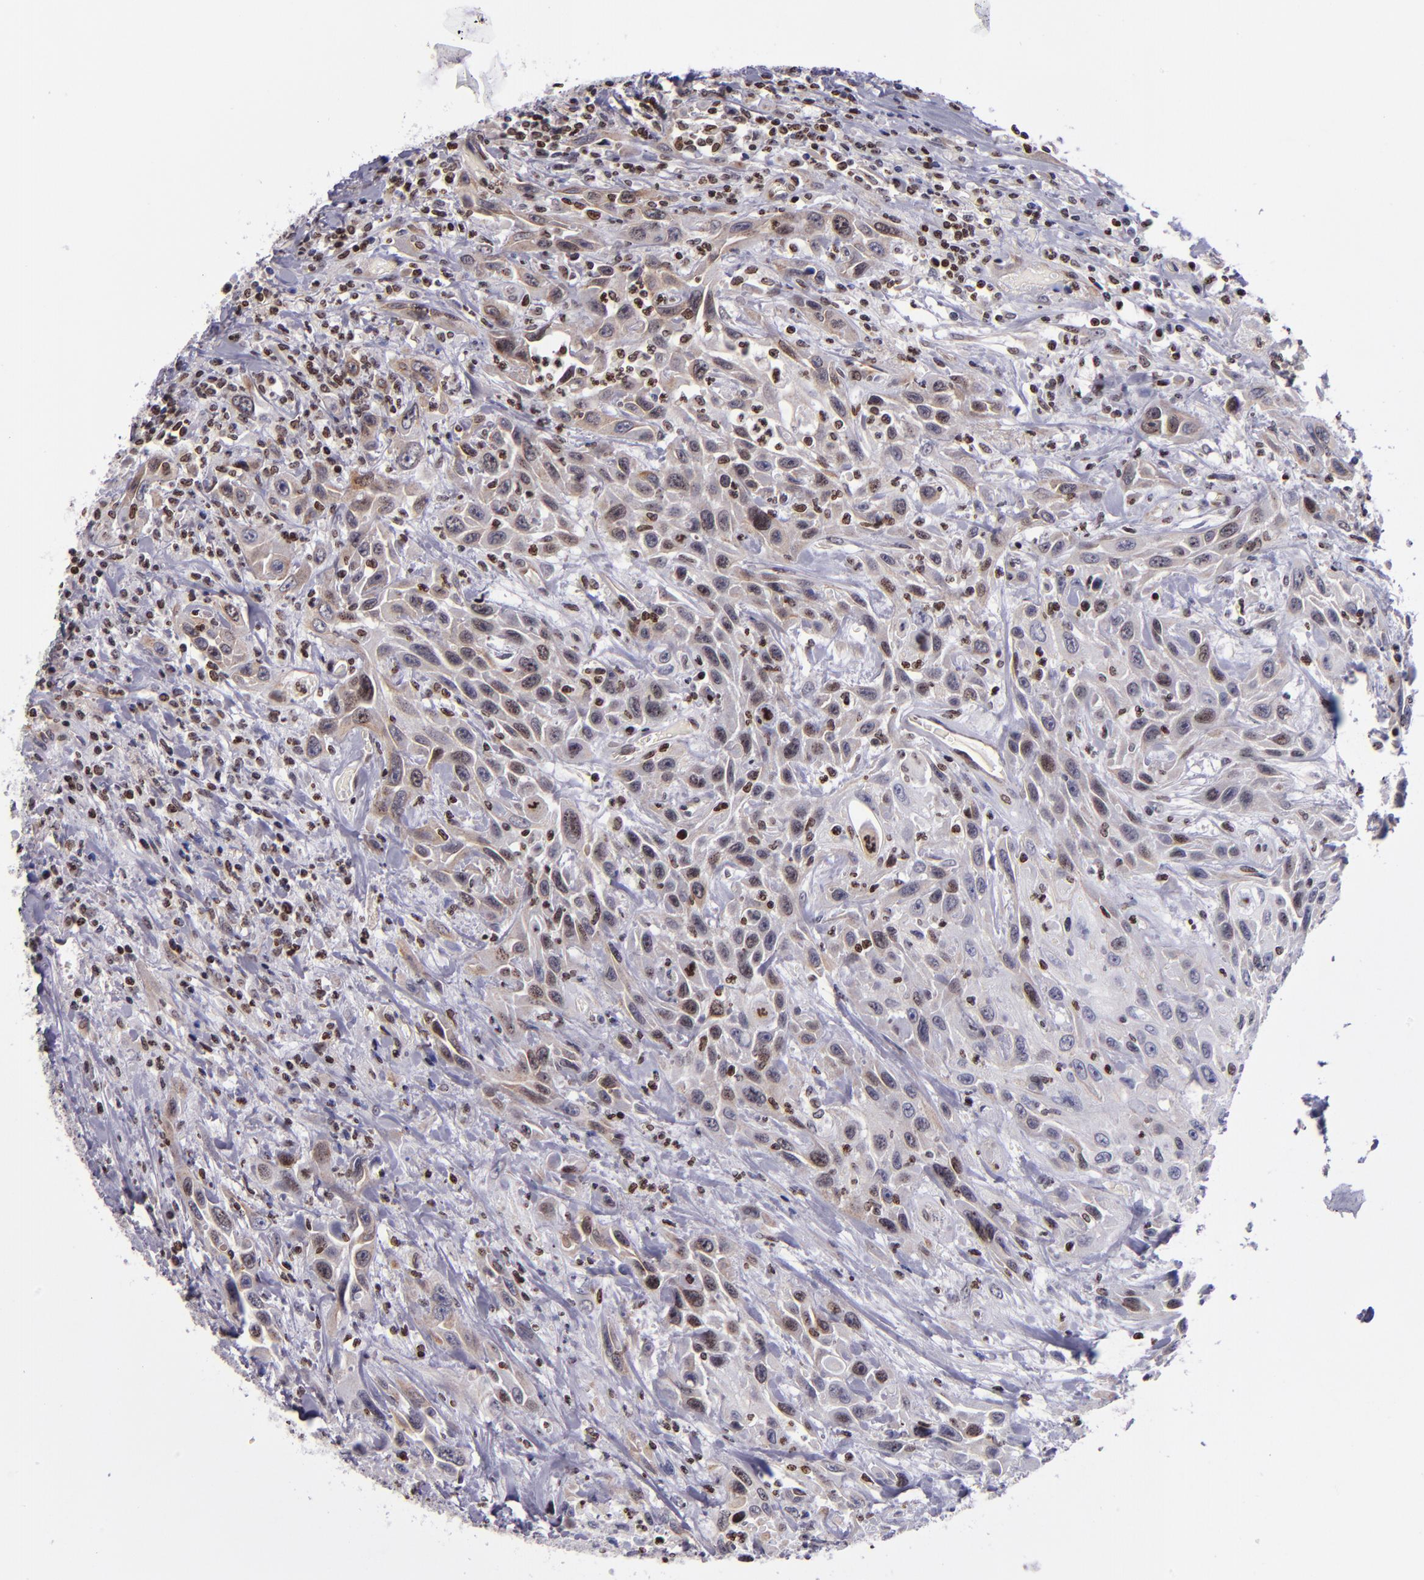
{"staining": {"intensity": "weak", "quantity": "25%-75%", "location": "nuclear"}, "tissue": "urothelial cancer", "cell_type": "Tumor cells", "image_type": "cancer", "snomed": [{"axis": "morphology", "description": "Urothelial carcinoma, High grade"}, {"axis": "topography", "description": "Urinary bladder"}], "caption": "Immunohistochemical staining of urothelial cancer exhibits low levels of weak nuclear expression in about 25%-75% of tumor cells.", "gene": "CDKL5", "patient": {"sex": "female", "age": 84}}